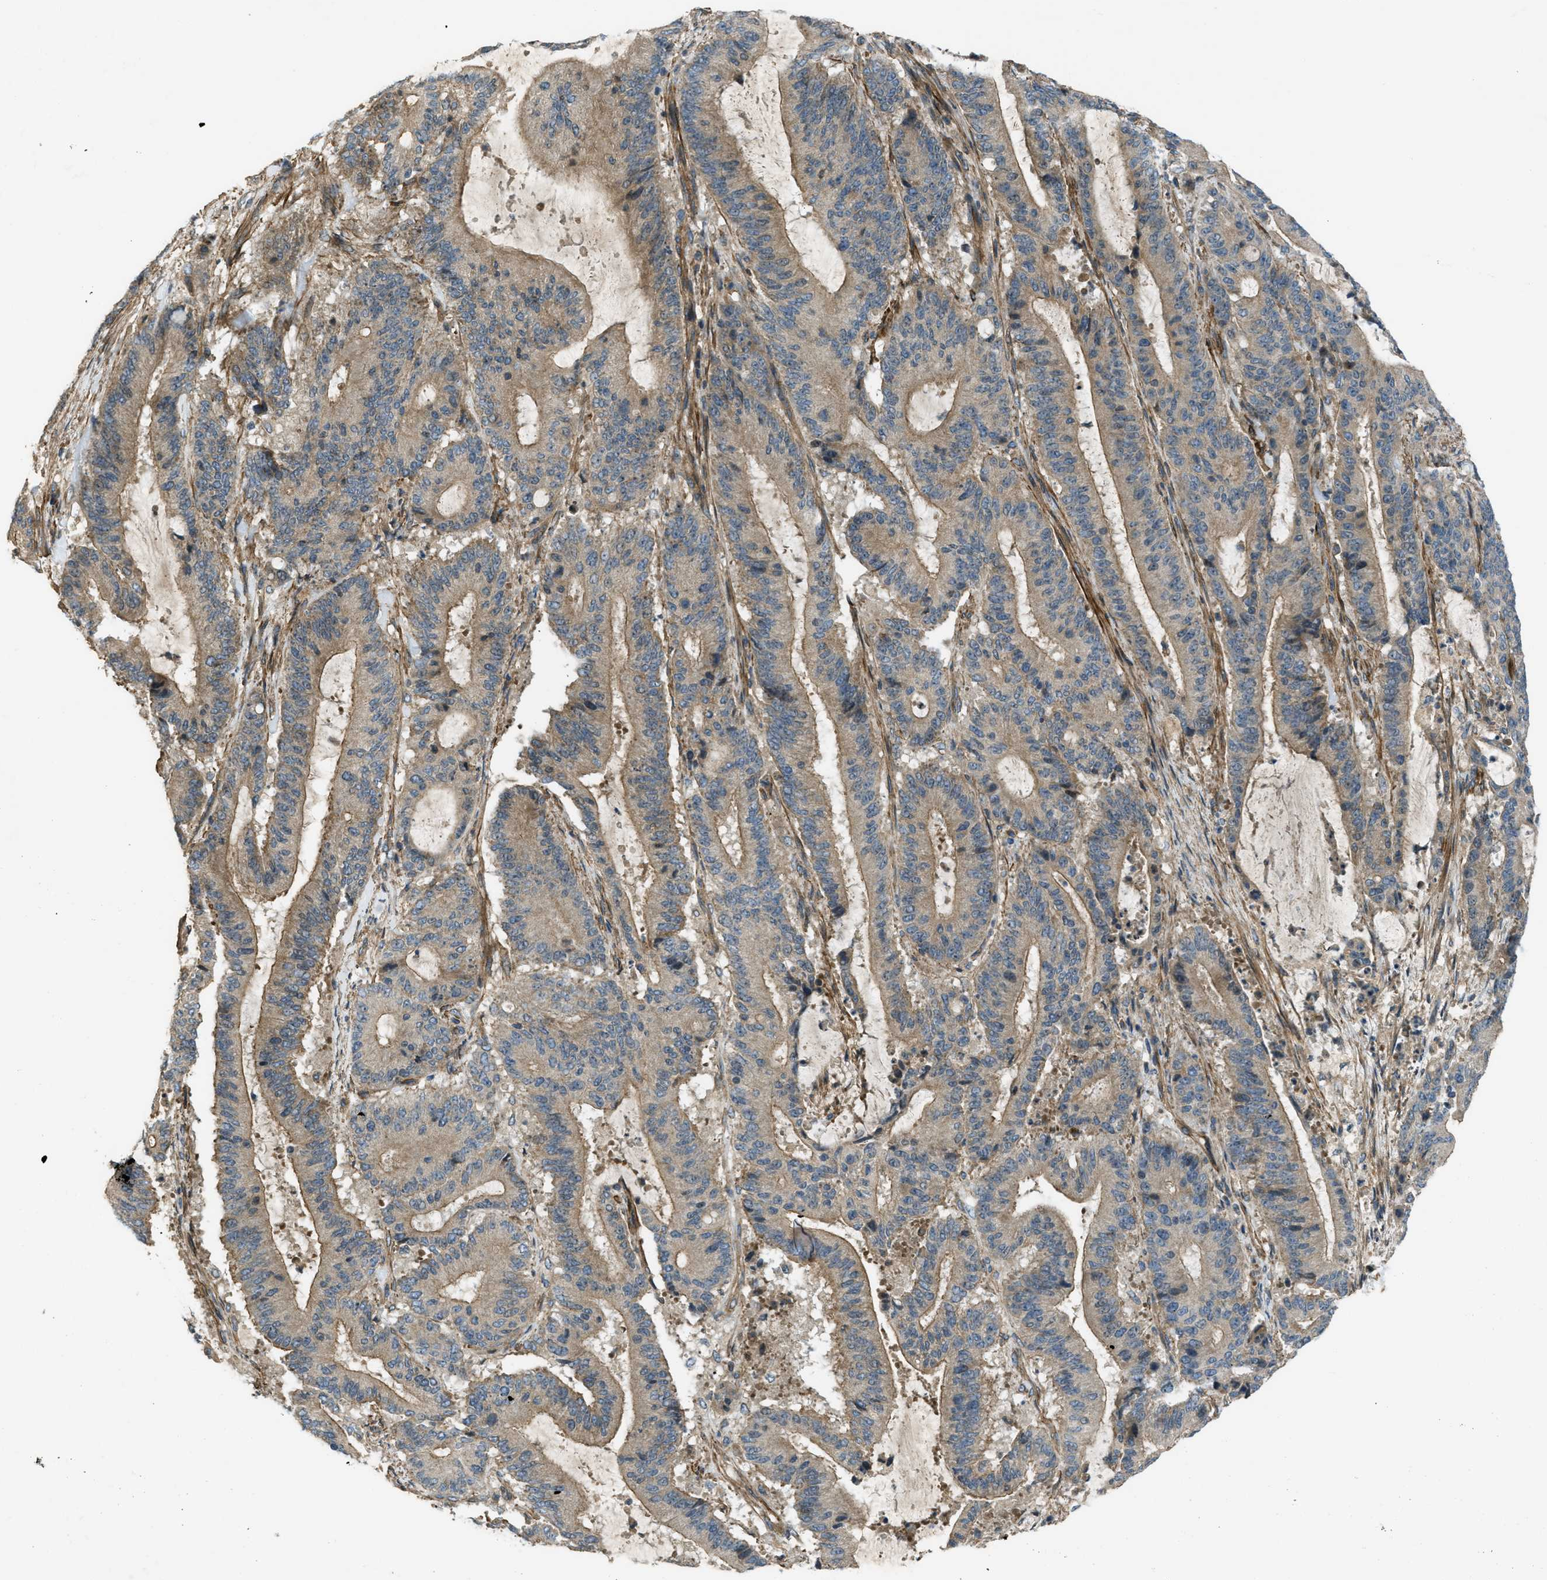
{"staining": {"intensity": "moderate", "quantity": ">75%", "location": "cytoplasmic/membranous"}, "tissue": "liver cancer", "cell_type": "Tumor cells", "image_type": "cancer", "snomed": [{"axis": "morphology", "description": "Cholangiocarcinoma"}, {"axis": "topography", "description": "Liver"}], "caption": "The histopathology image exhibits staining of liver cancer (cholangiocarcinoma), revealing moderate cytoplasmic/membranous protein expression (brown color) within tumor cells. (Stains: DAB in brown, nuclei in blue, Microscopy: brightfield microscopy at high magnification).", "gene": "VEZT", "patient": {"sex": "female", "age": 73}}